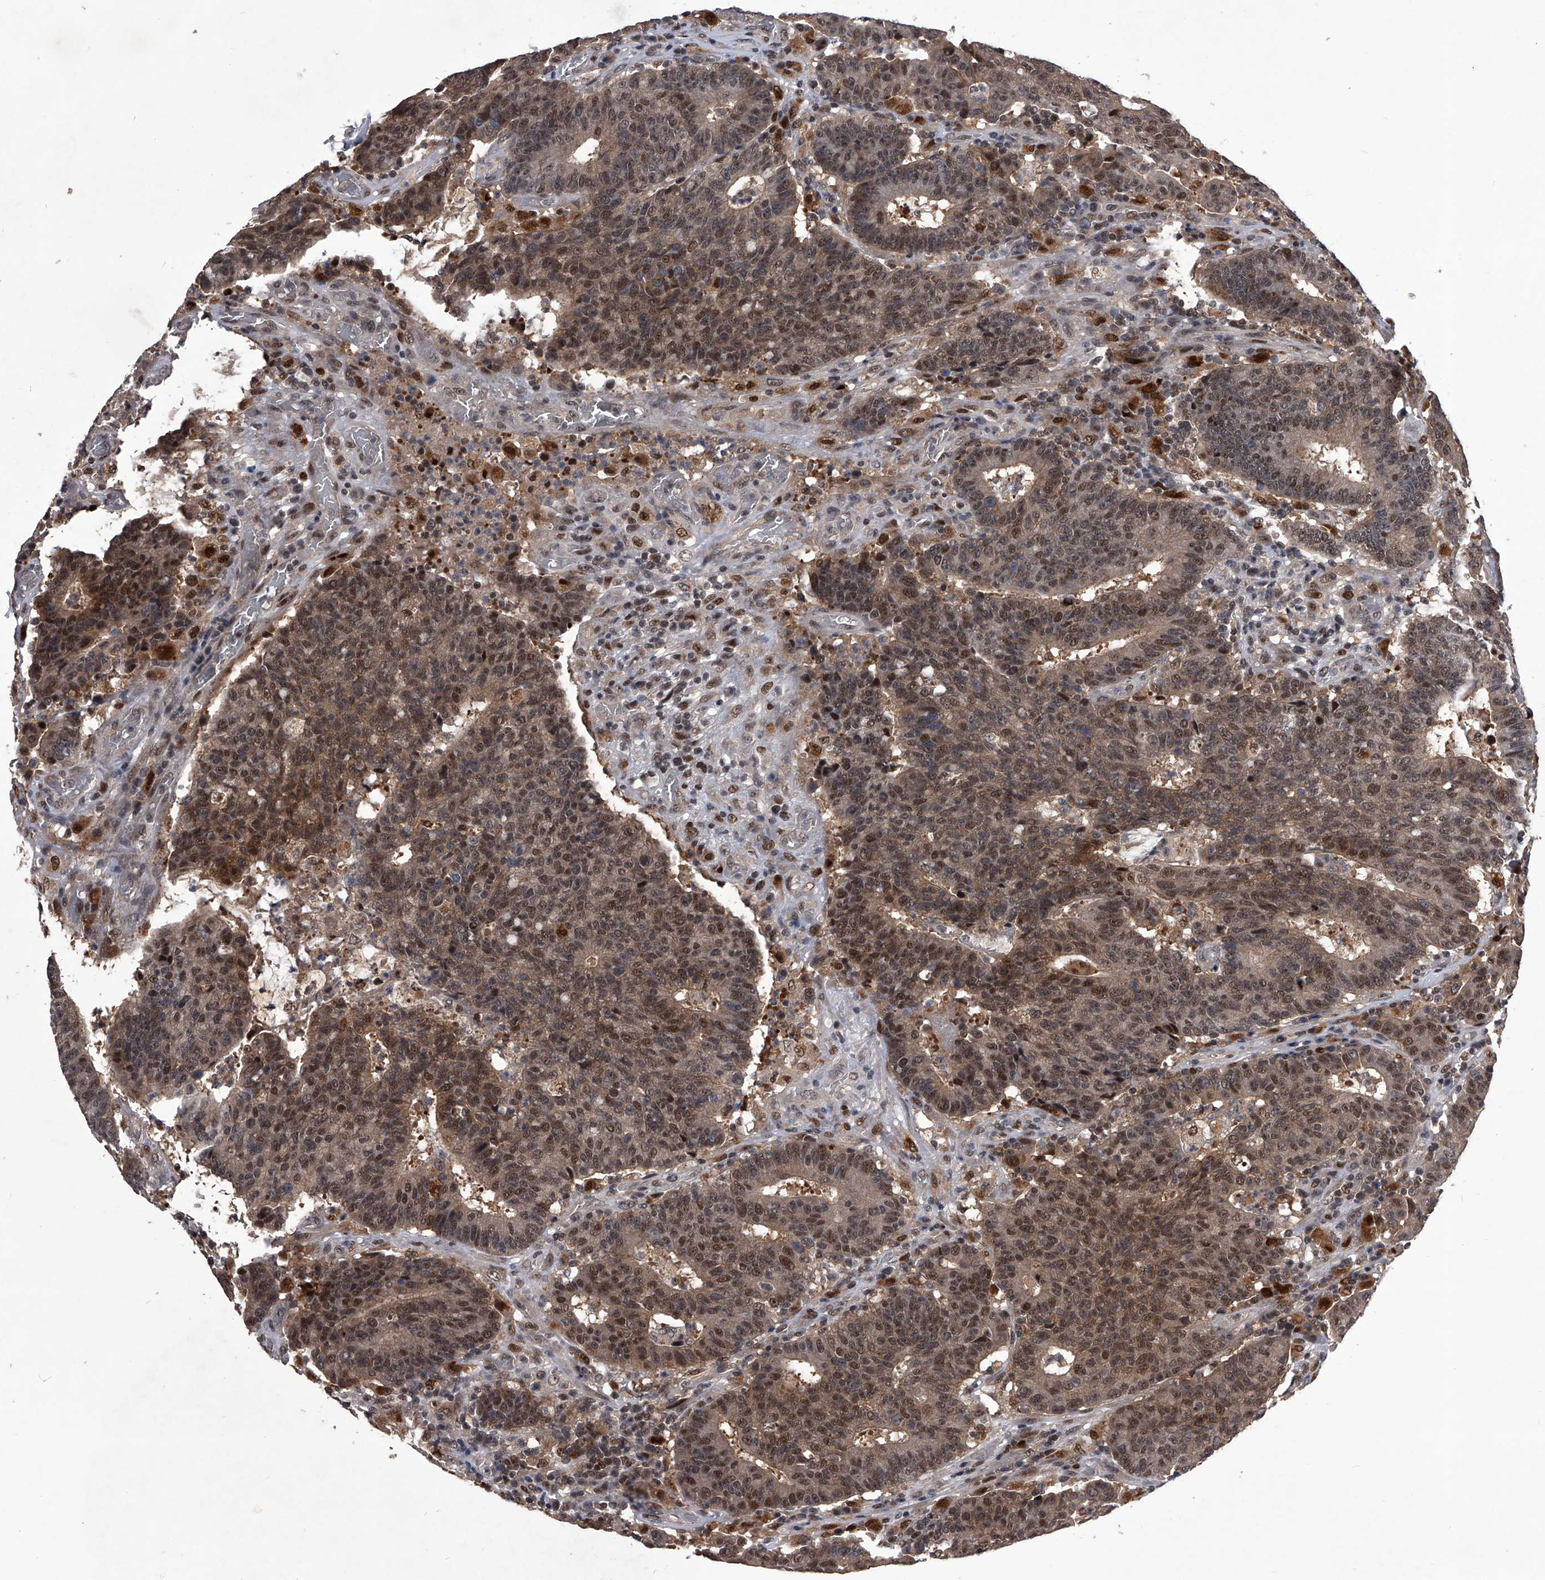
{"staining": {"intensity": "moderate", "quantity": ">75%", "location": "cytoplasmic/membranous,nuclear"}, "tissue": "colorectal cancer", "cell_type": "Tumor cells", "image_type": "cancer", "snomed": [{"axis": "morphology", "description": "Adenocarcinoma, NOS"}, {"axis": "topography", "description": "Colon"}], "caption": "Tumor cells show medium levels of moderate cytoplasmic/membranous and nuclear staining in approximately >75% of cells in human colorectal adenocarcinoma.", "gene": "CMTR1", "patient": {"sex": "female", "age": 75}}